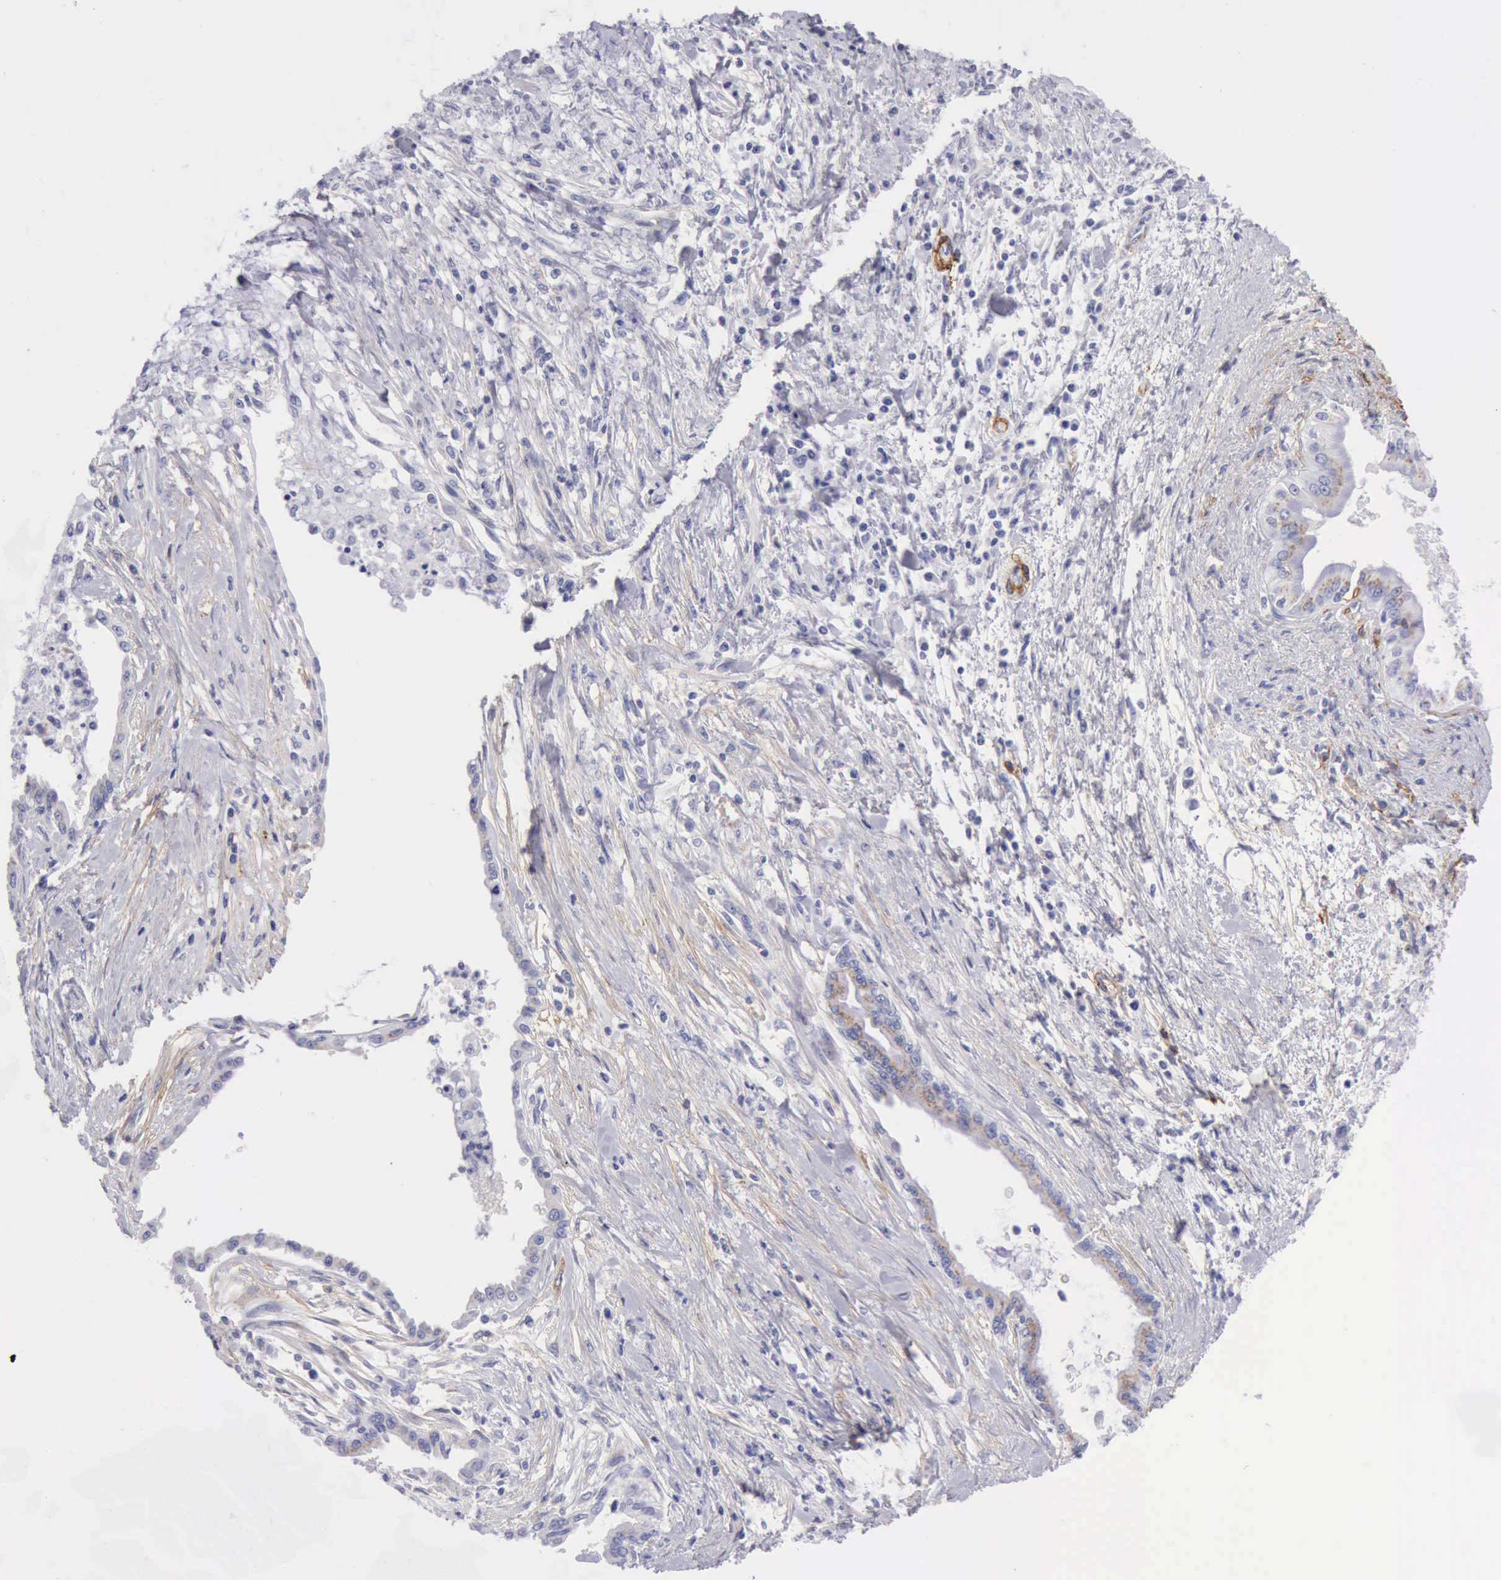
{"staining": {"intensity": "negative", "quantity": "none", "location": "none"}, "tissue": "pancreatic cancer", "cell_type": "Tumor cells", "image_type": "cancer", "snomed": [{"axis": "morphology", "description": "Adenocarcinoma, NOS"}, {"axis": "topography", "description": "Pancreas"}], "caption": "Pancreatic cancer (adenocarcinoma) was stained to show a protein in brown. There is no significant staining in tumor cells.", "gene": "AOC3", "patient": {"sex": "female", "age": 64}}